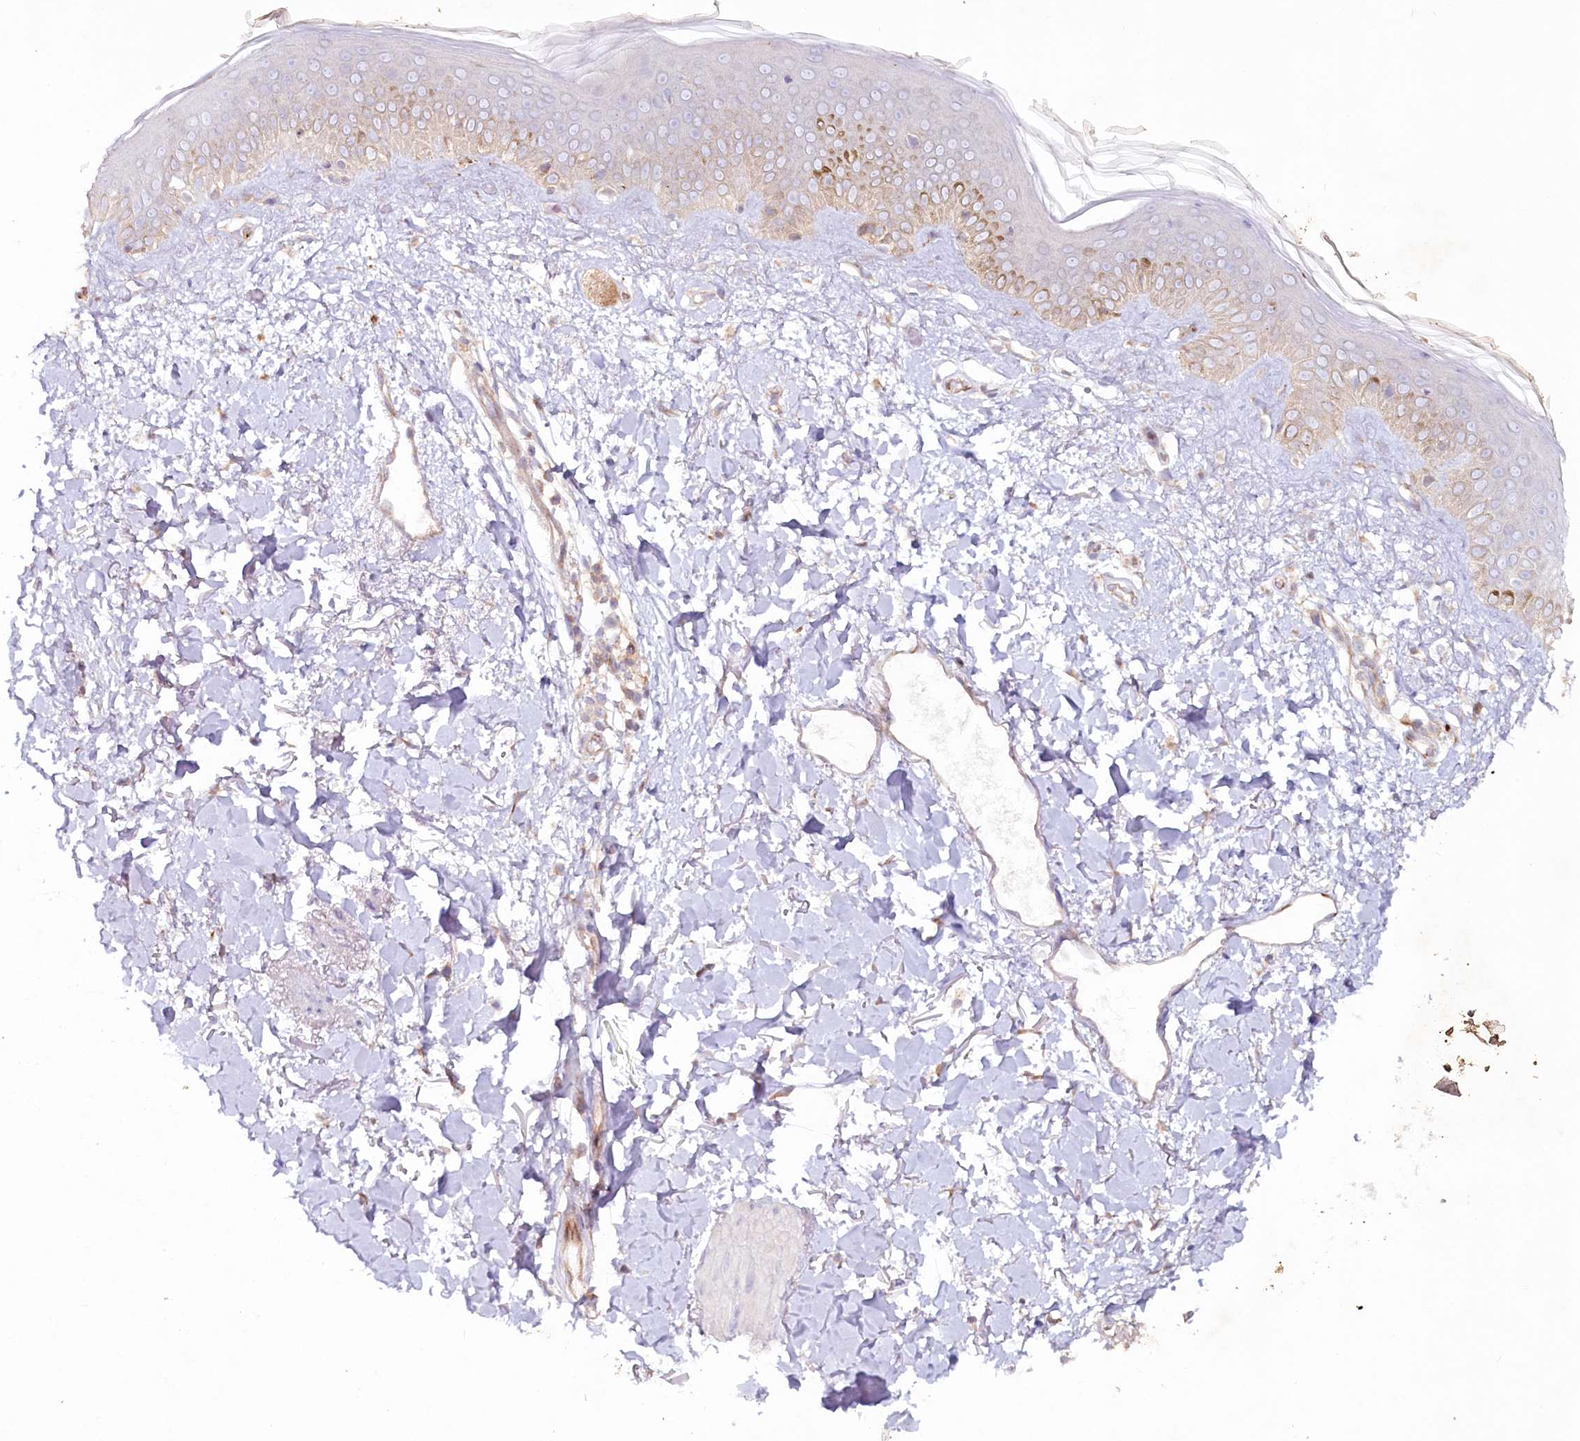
{"staining": {"intensity": "weak", "quantity": "25%-75%", "location": "cytoplasmic/membranous"}, "tissue": "skin", "cell_type": "Fibroblasts", "image_type": "normal", "snomed": [{"axis": "morphology", "description": "Normal tissue, NOS"}, {"axis": "topography", "description": "Skin"}], "caption": "Fibroblasts exhibit low levels of weak cytoplasmic/membranous positivity in approximately 25%-75% of cells in benign human skin. (DAB IHC, brown staining for protein, blue staining for nuclei).", "gene": "TNIP1", "patient": {"sex": "female", "age": 58}}